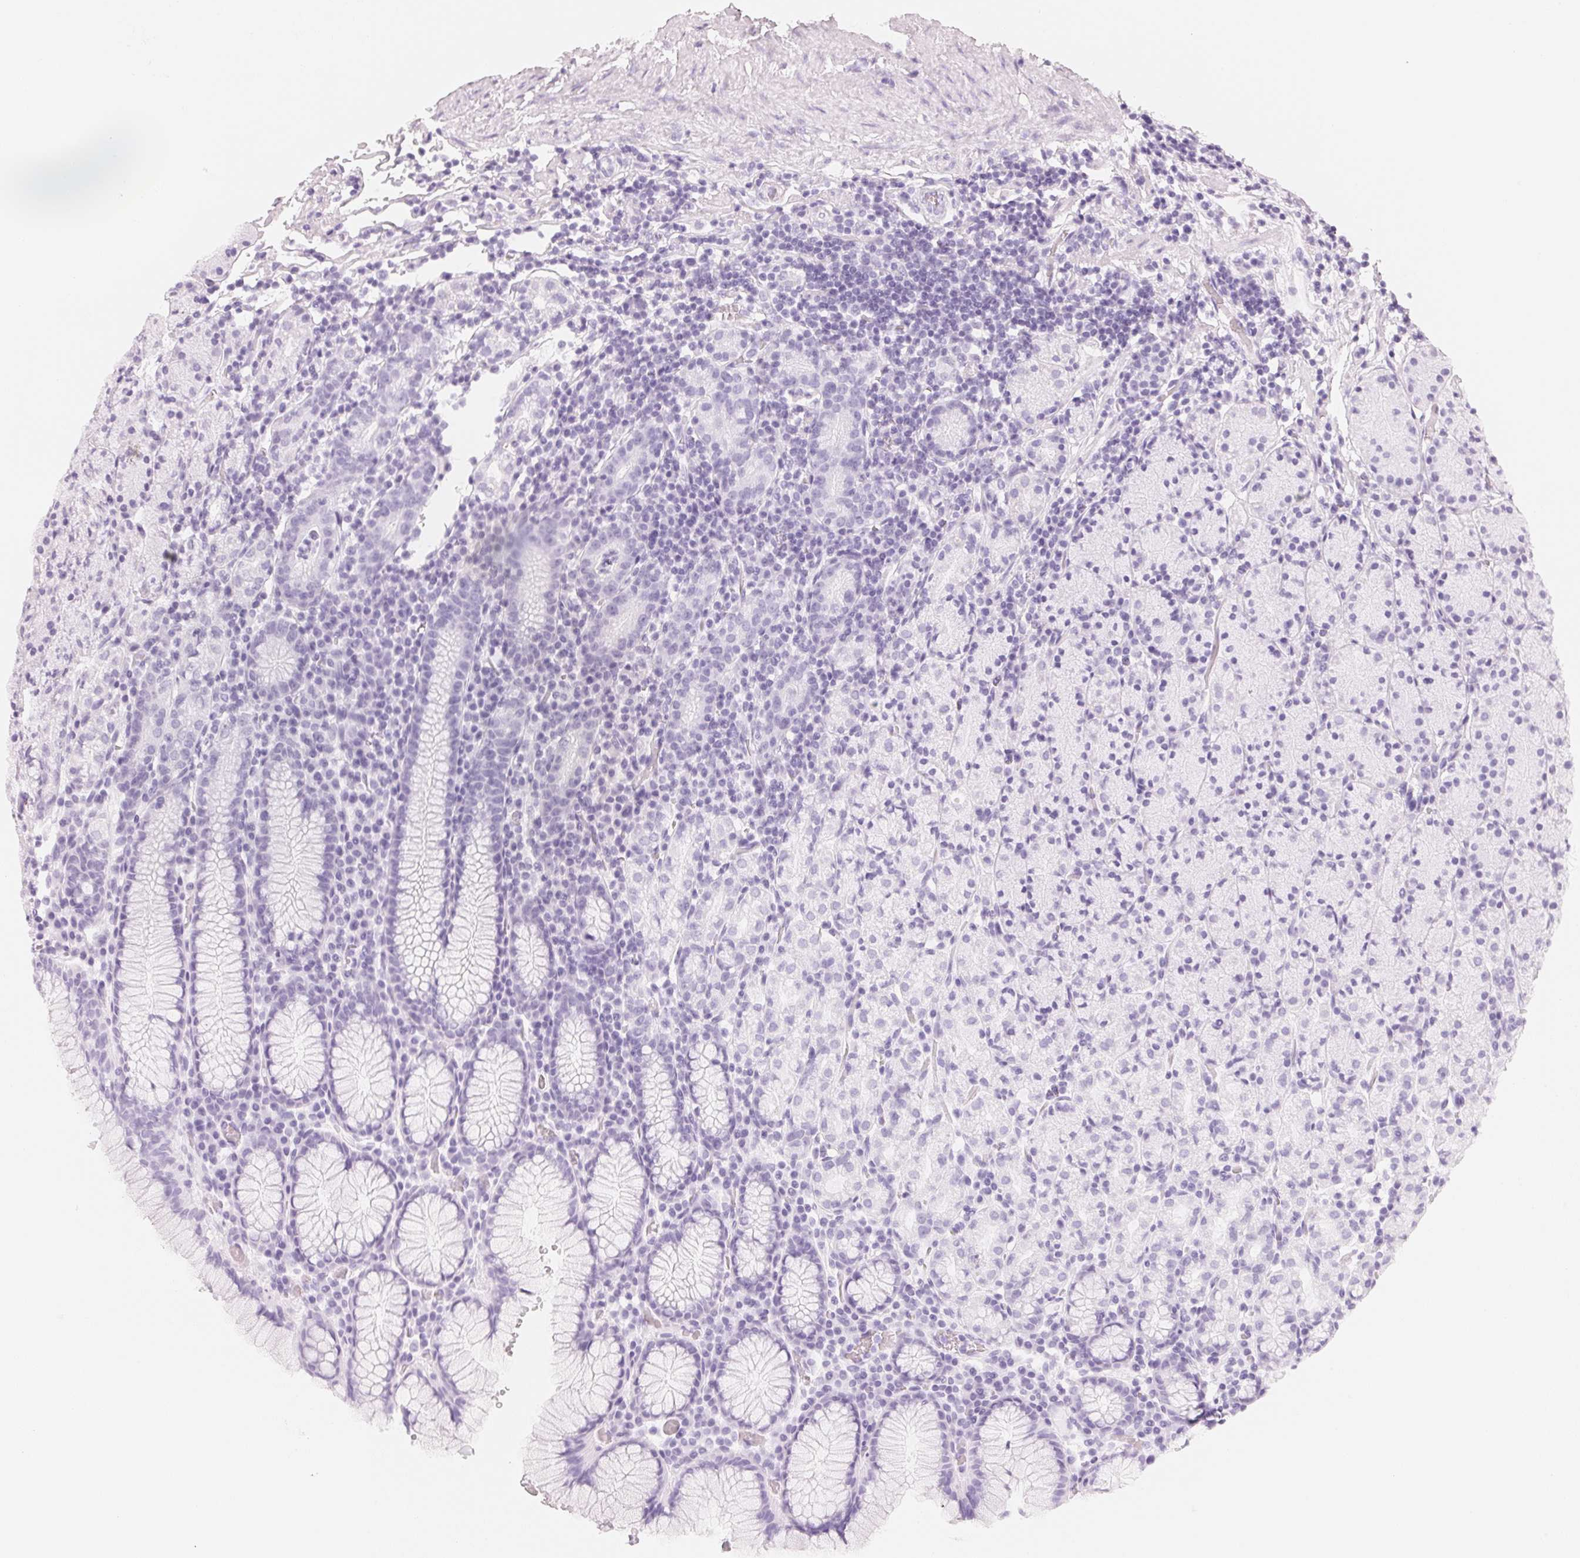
{"staining": {"intensity": "negative", "quantity": "none", "location": "none"}, "tissue": "stomach", "cell_type": "Glandular cells", "image_type": "normal", "snomed": [{"axis": "morphology", "description": "Normal tissue, NOS"}, {"axis": "topography", "description": "Stomach, upper"}, {"axis": "topography", "description": "Stomach"}], "caption": "High power microscopy histopathology image of an IHC micrograph of unremarkable stomach, revealing no significant positivity in glandular cells. (Immunohistochemistry, brightfield microscopy, high magnification).", "gene": "CFHR2", "patient": {"sex": "male", "age": 62}}